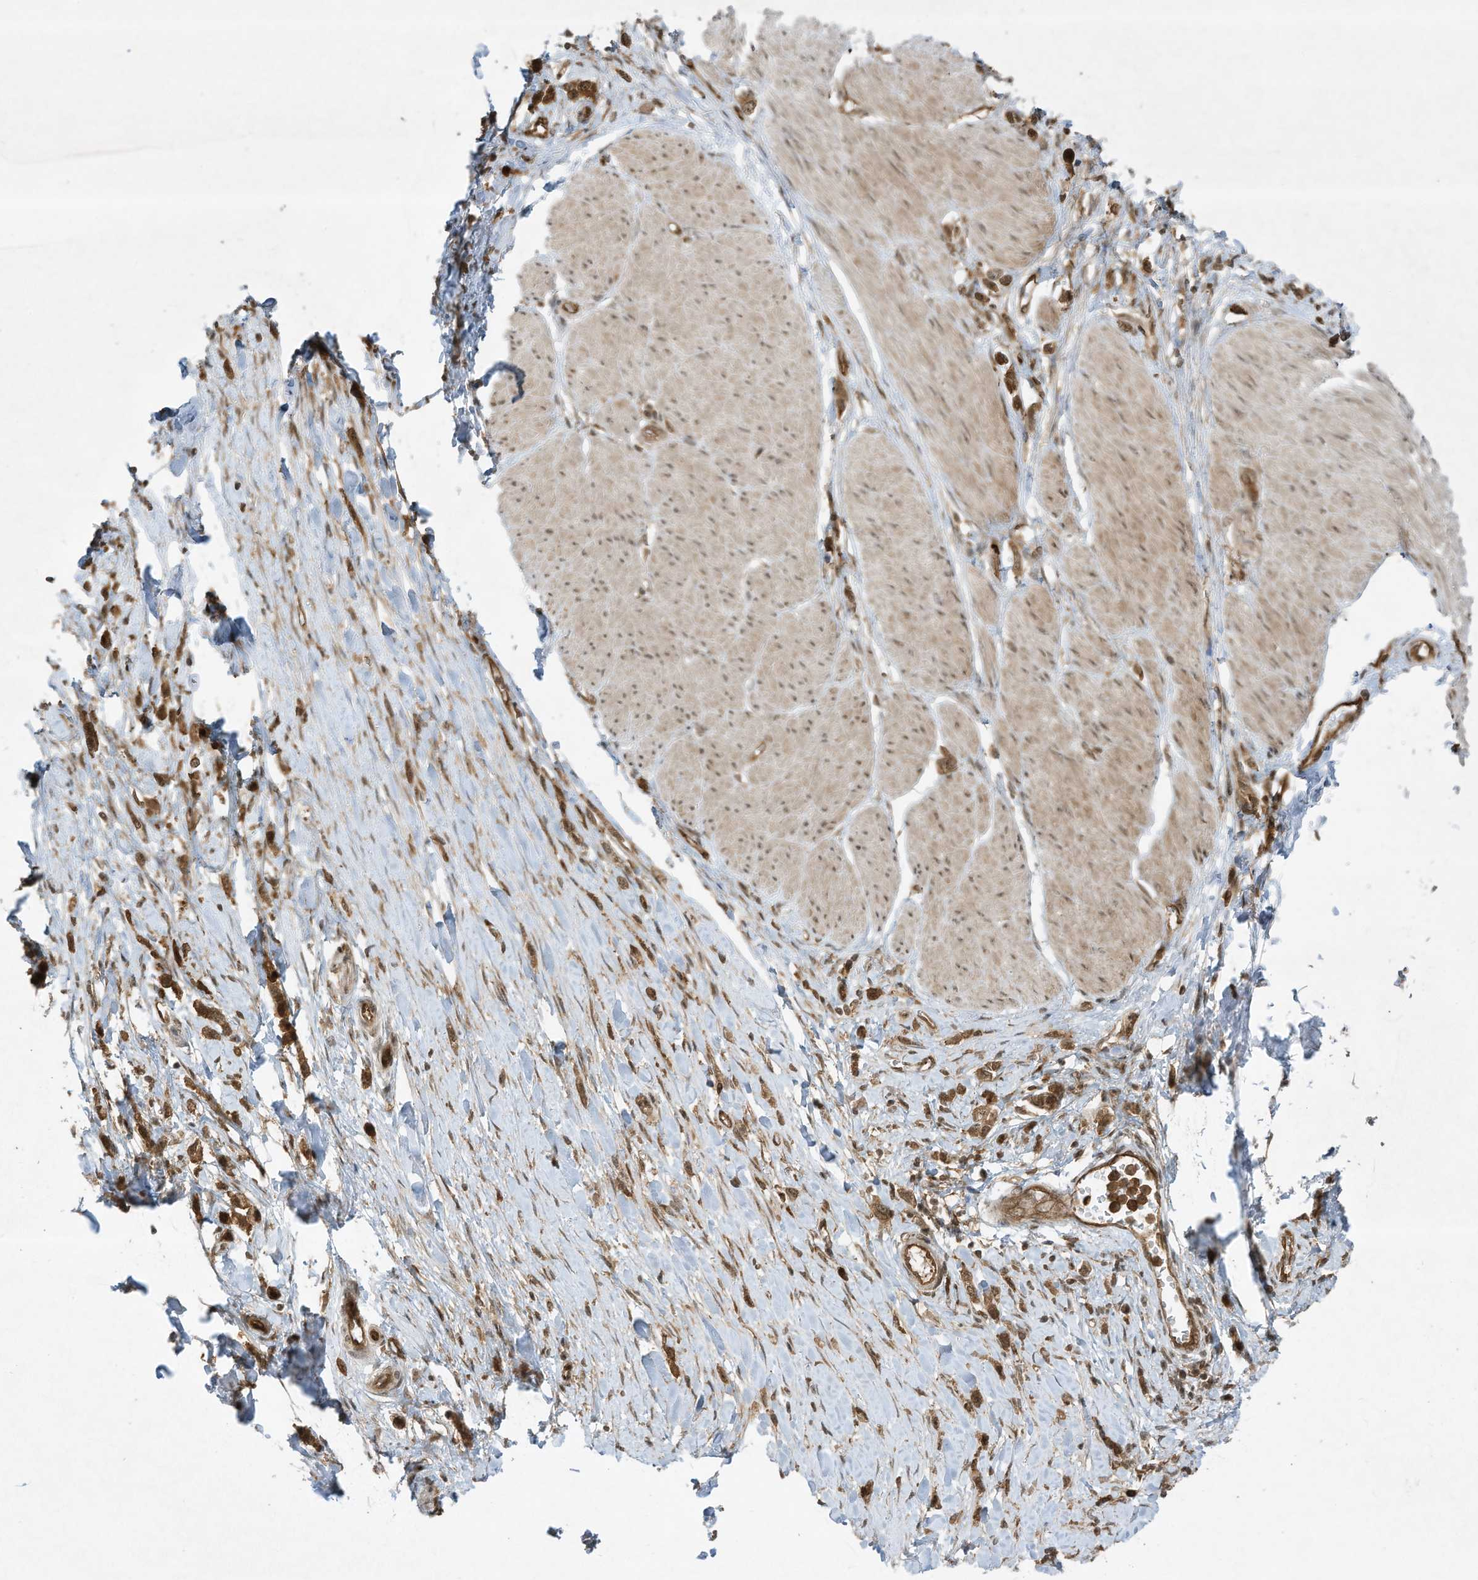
{"staining": {"intensity": "strong", "quantity": ">75%", "location": "cytoplasmic/membranous,nuclear"}, "tissue": "stomach cancer", "cell_type": "Tumor cells", "image_type": "cancer", "snomed": [{"axis": "morphology", "description": "Adenocarcinoma, NOS"}, {"axis": "topography", "description": "Stomach"}], "caption": "A brown stain shows strong cytoplasmic/membranous and nuclear expression of a protein in human stomach adenocarcinoma tumor cells. Using DAB (3,3'-diaminobenzidine) (brown) and hematoxylin (blue) stains, captured at high magnification using brightfield microscopy.", "gene": "CERT1", "patient": {"sex": "female", "age": 65}}